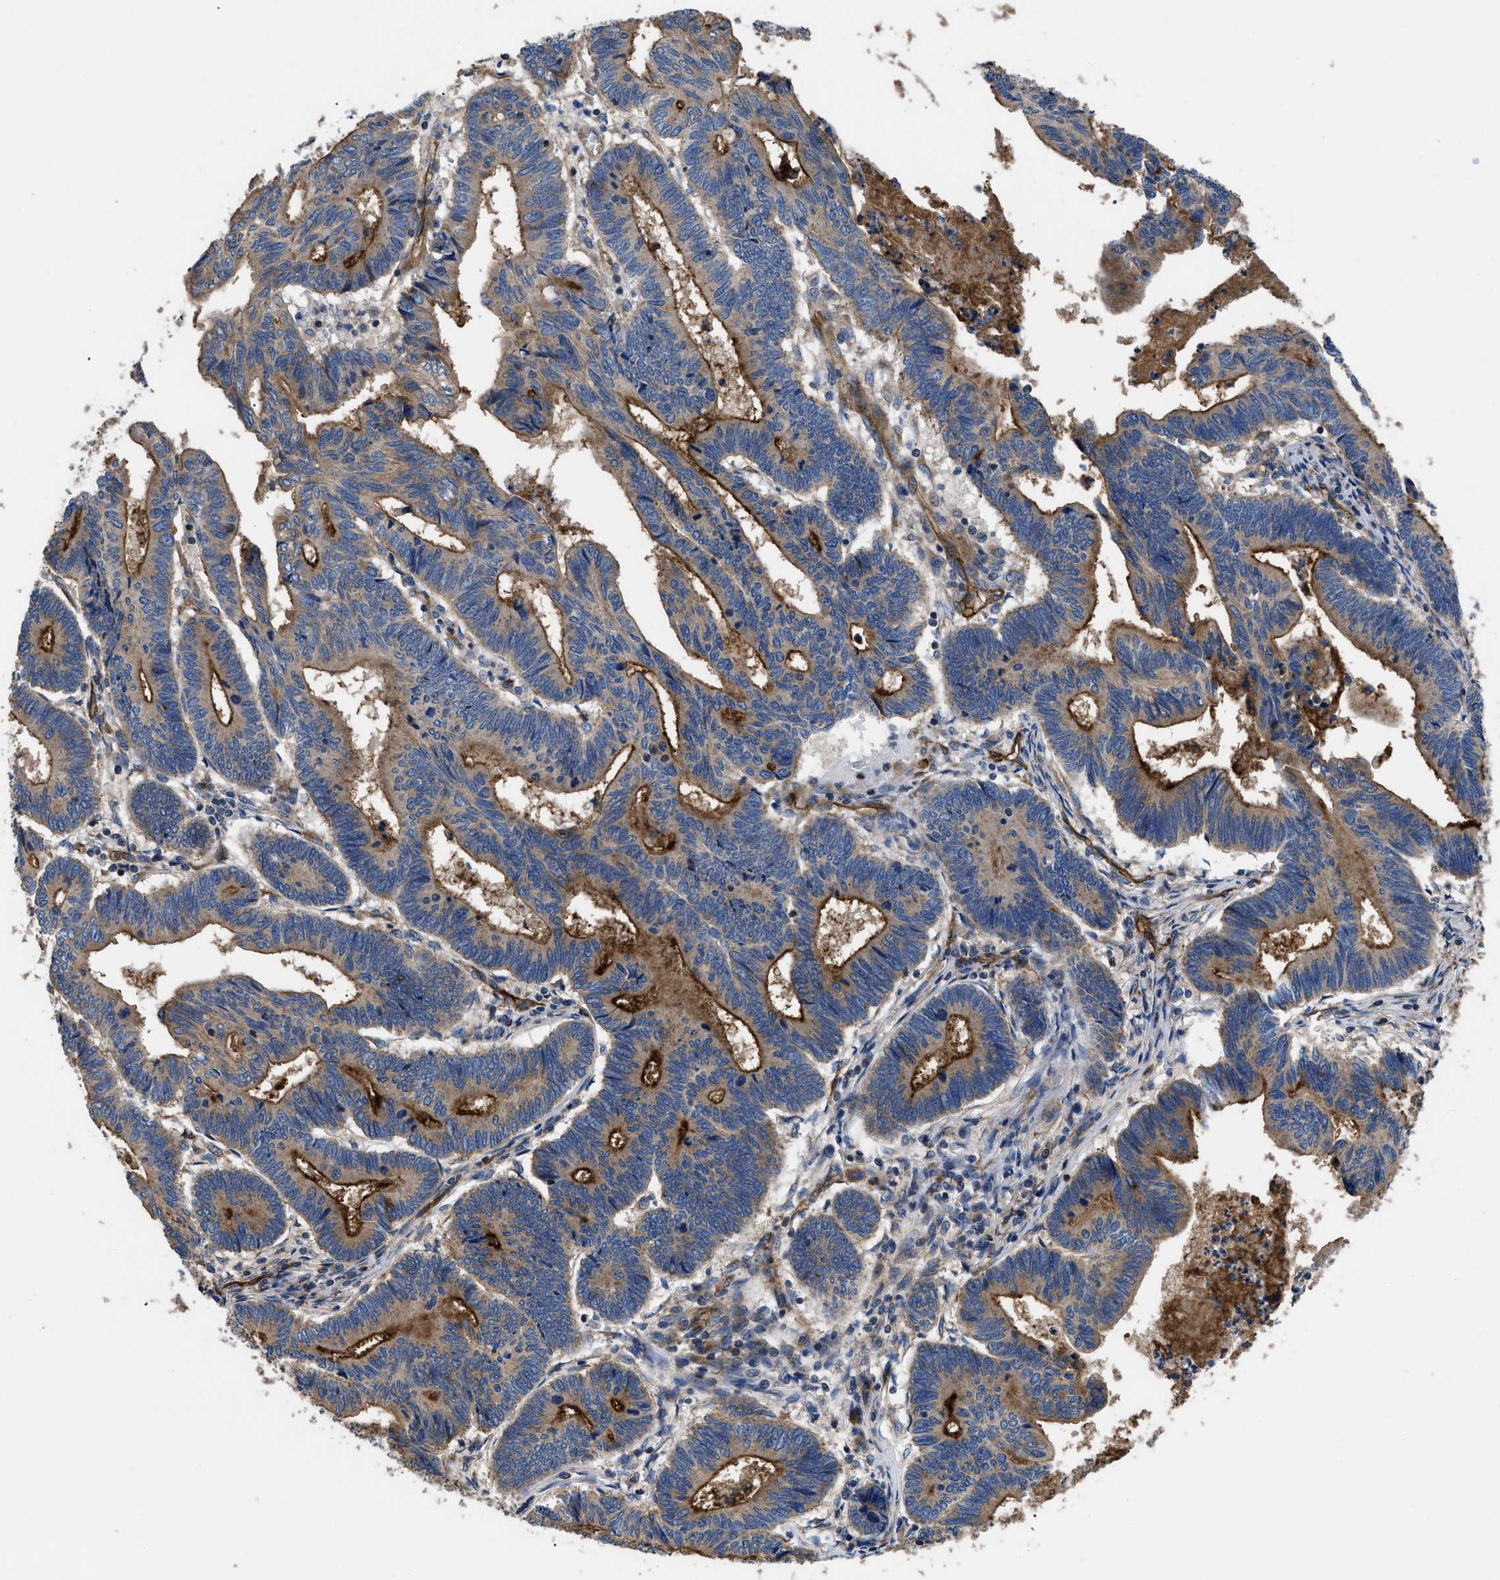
{"staining": {"intensity": "strong", "quantity": ">75%", "location": "cytoplasmic/membranous"}, "tissue": "pancreatic cancer", "cell_type": "Tumor cells", "image_type": "cancer", "snomed": [{"axis": "morphology", "description": "Adenocarcinoma, NOS"}, {"axis": "topography", "description": "Pancreas"}], "caption": "The image exhibits staining of adenocarcinoma (pancreatic), revealing strong cytoplasmic/membranous protein staining (brown color) within tumor cells.", "gene": "NT5E", "patient": {"sex": "female", "age": 70}}